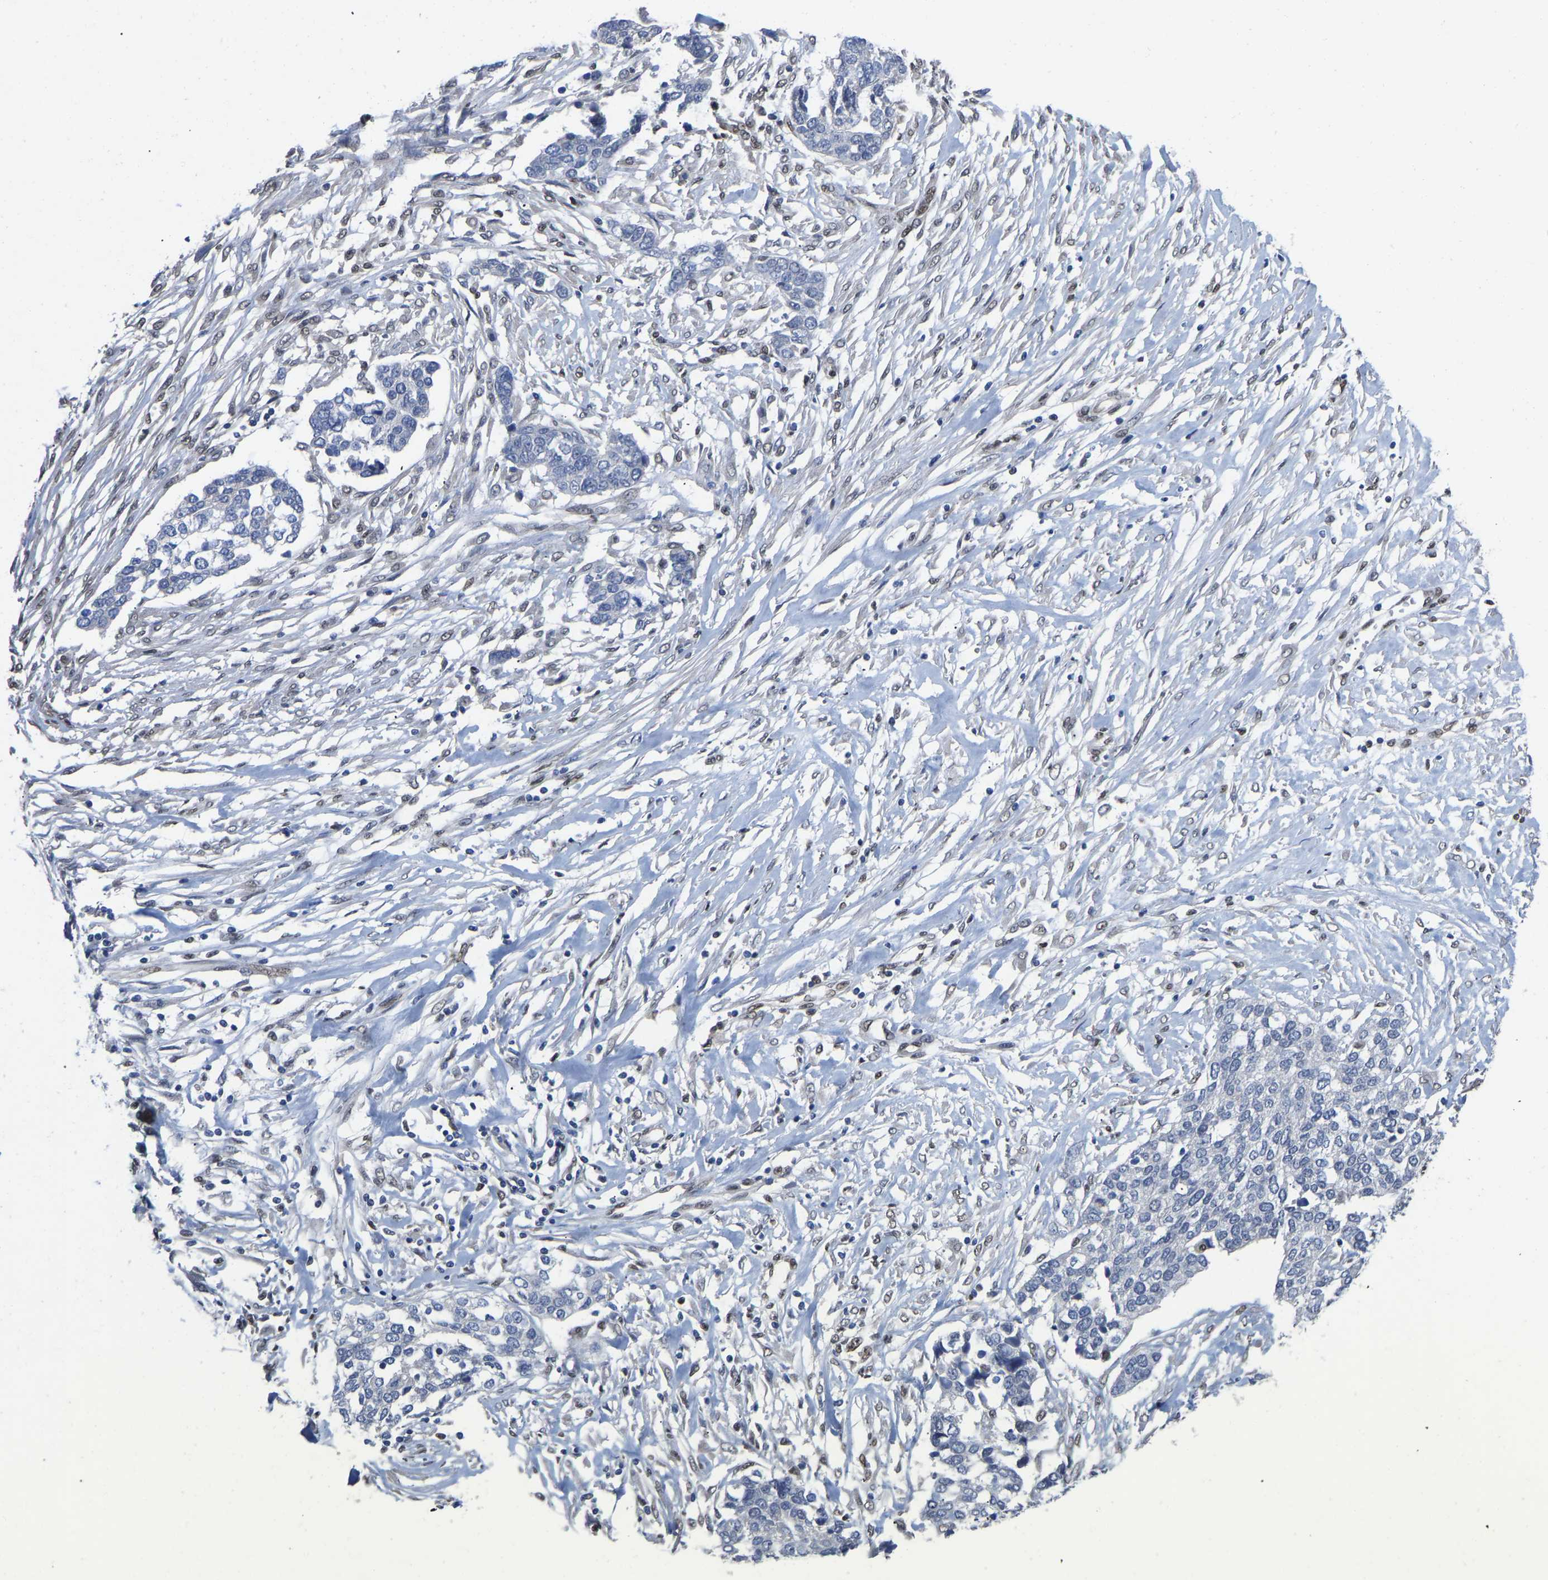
{"staining": {"intensity": "negative", "quantity": "none", "location": "none"}, "tissue": "ovarian cancer", "cell_type": "Tumor cells", "image_type": "cancer", "snomed": [{"axis": "morphology", "description": "Cystadenocarcinoma, serous, NOS"}, {"axis": "topography", "description": "Ovary"}], "caption": "High magnification brightfield microscopy of ovarian cancer (serous cystadenocarcinoma) stained with DAB (3,3'-diaminobenzidine) (brown) and counterstained with hematoxylin (blue): tumor cells show no significant positivity.", "gene": "QKI", "patient": {"sex": "female", "age": 44}}